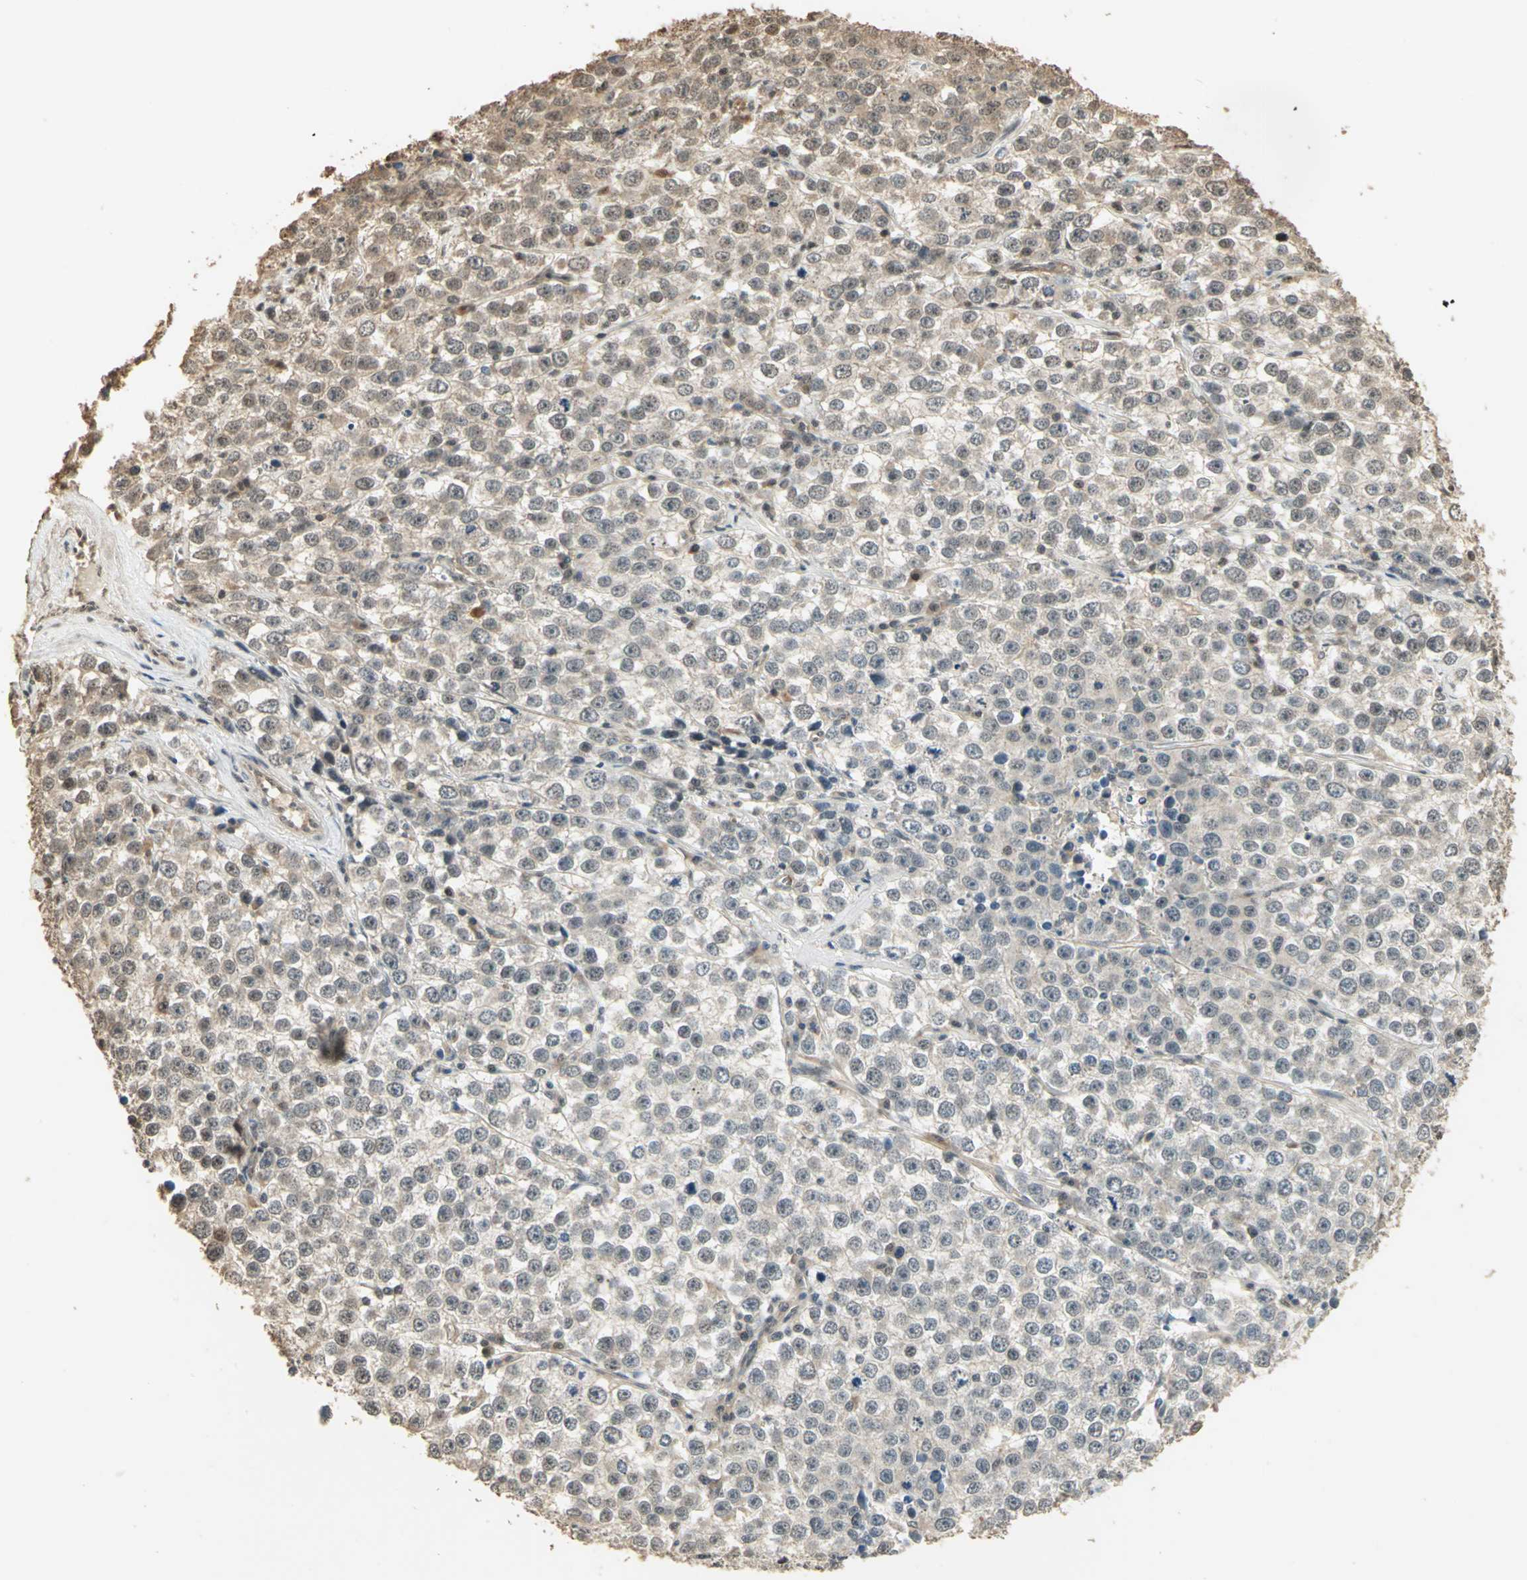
{"staining": {"intensity": "weak", "quantity": "<25%", "location": "cytoplasmic/membranous"}, "tissue": "testis cancer", "cell_type": "Tumor cells", "image_type": "cancer", "snomed": [{"axis": "morphology", "description": "Seminoma, NOS"}, {"axis": "morphology", "description": "Carcinoma, Embryonal, NOS"}, {"axis": "topography", "description": "Testis"}], "caption": "This is an immunohistochemistry image of human seminoma (testis). There is no positivity in tumor cells.", "gene": "UCHL5", "patient": {"sex": "male", "age": 52}}